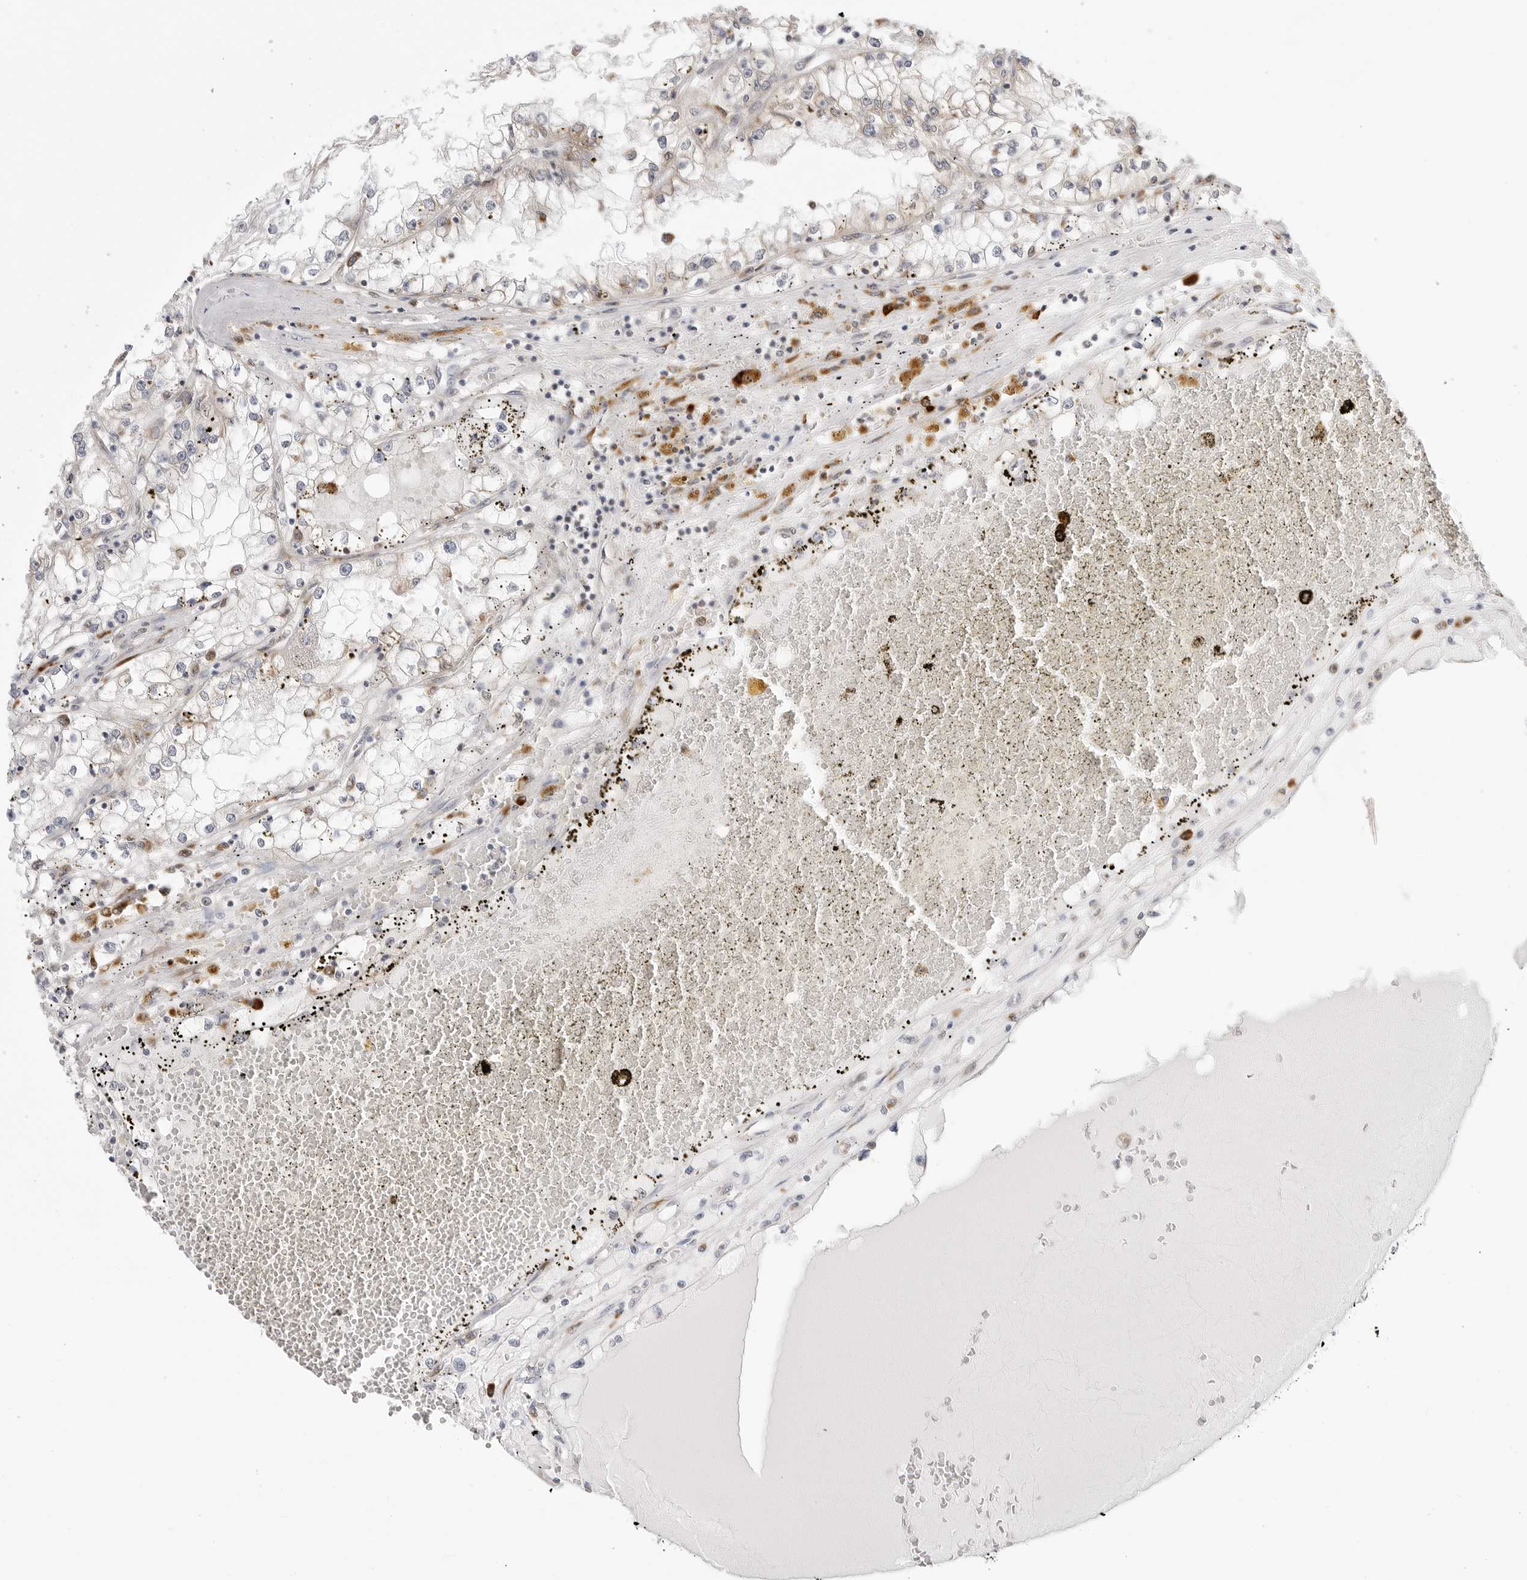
{"staining": {"intensity": "negative", "quantity": "none", "location": "none"}, "tissue": "renal cancer", "cell_type": "Tumor cells", "image_type": "cancer", "snomed": [{"axis": "morphology", "description": "Adenocarcinoma, NOS"}, {"axis": "topography", "description": "Kidney"}], "caption": "Tumor cells are negative for protein expression in human renal cancer (adenocarcinoma).", "gene": "RPN1", "patient": {"sex": "male", "age": 56}}